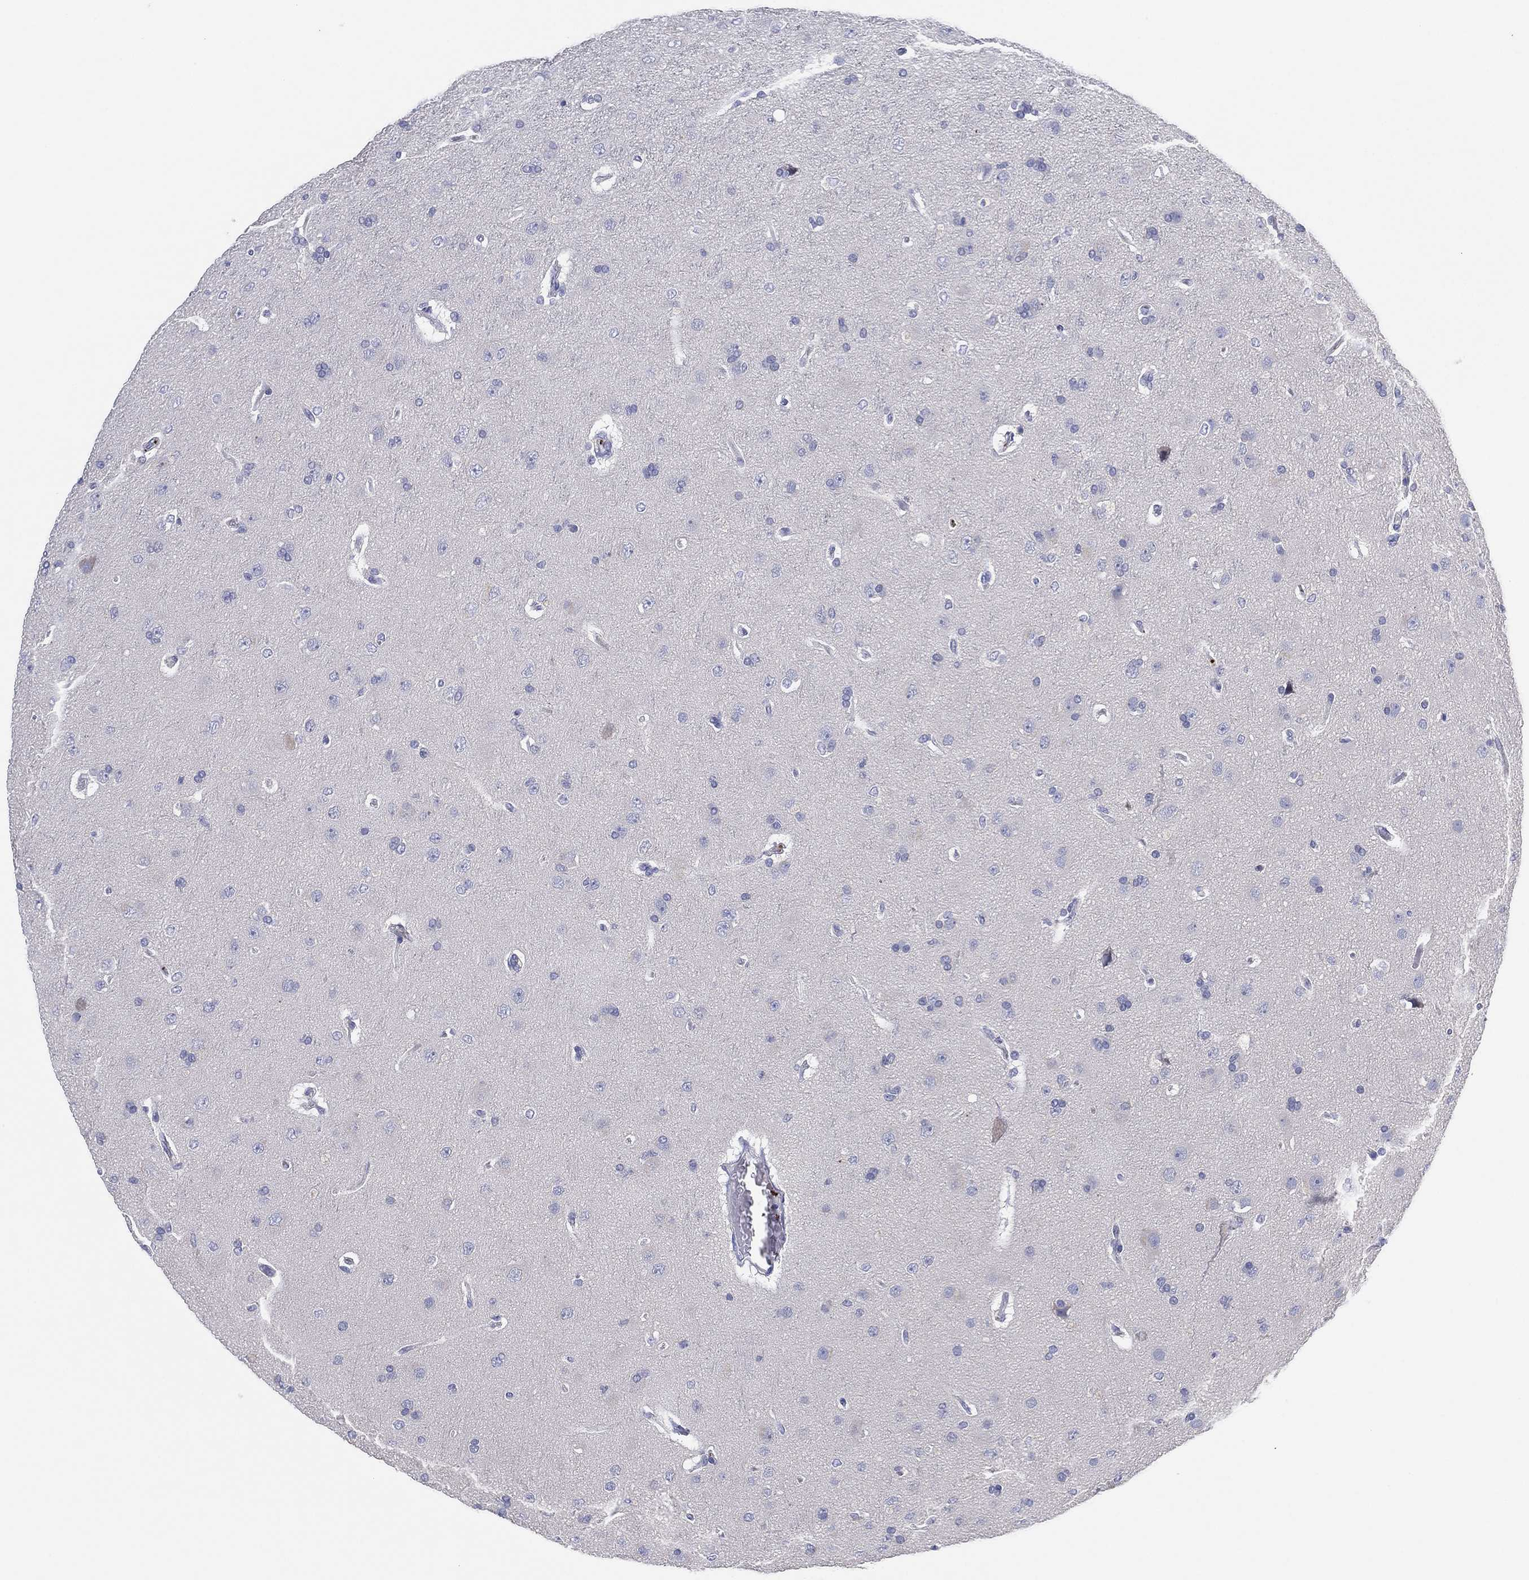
{"staining": {"intensity": "negative", "quantity": "none", "location": "none"}, "tissue": "glioma", "cell_type": "Tumor cells", "image_type": "cancer", "snomed": [{"axis": "morphology", "description": "Glioma, malignant, NOS"}, {"axis": "topography", "description": "Cerebral cortex"}], "caption": "There is no significant expression in tumor cells of glioma.", "gene": "TMEM40", "patient": {"sex": "male", "age": 58}}